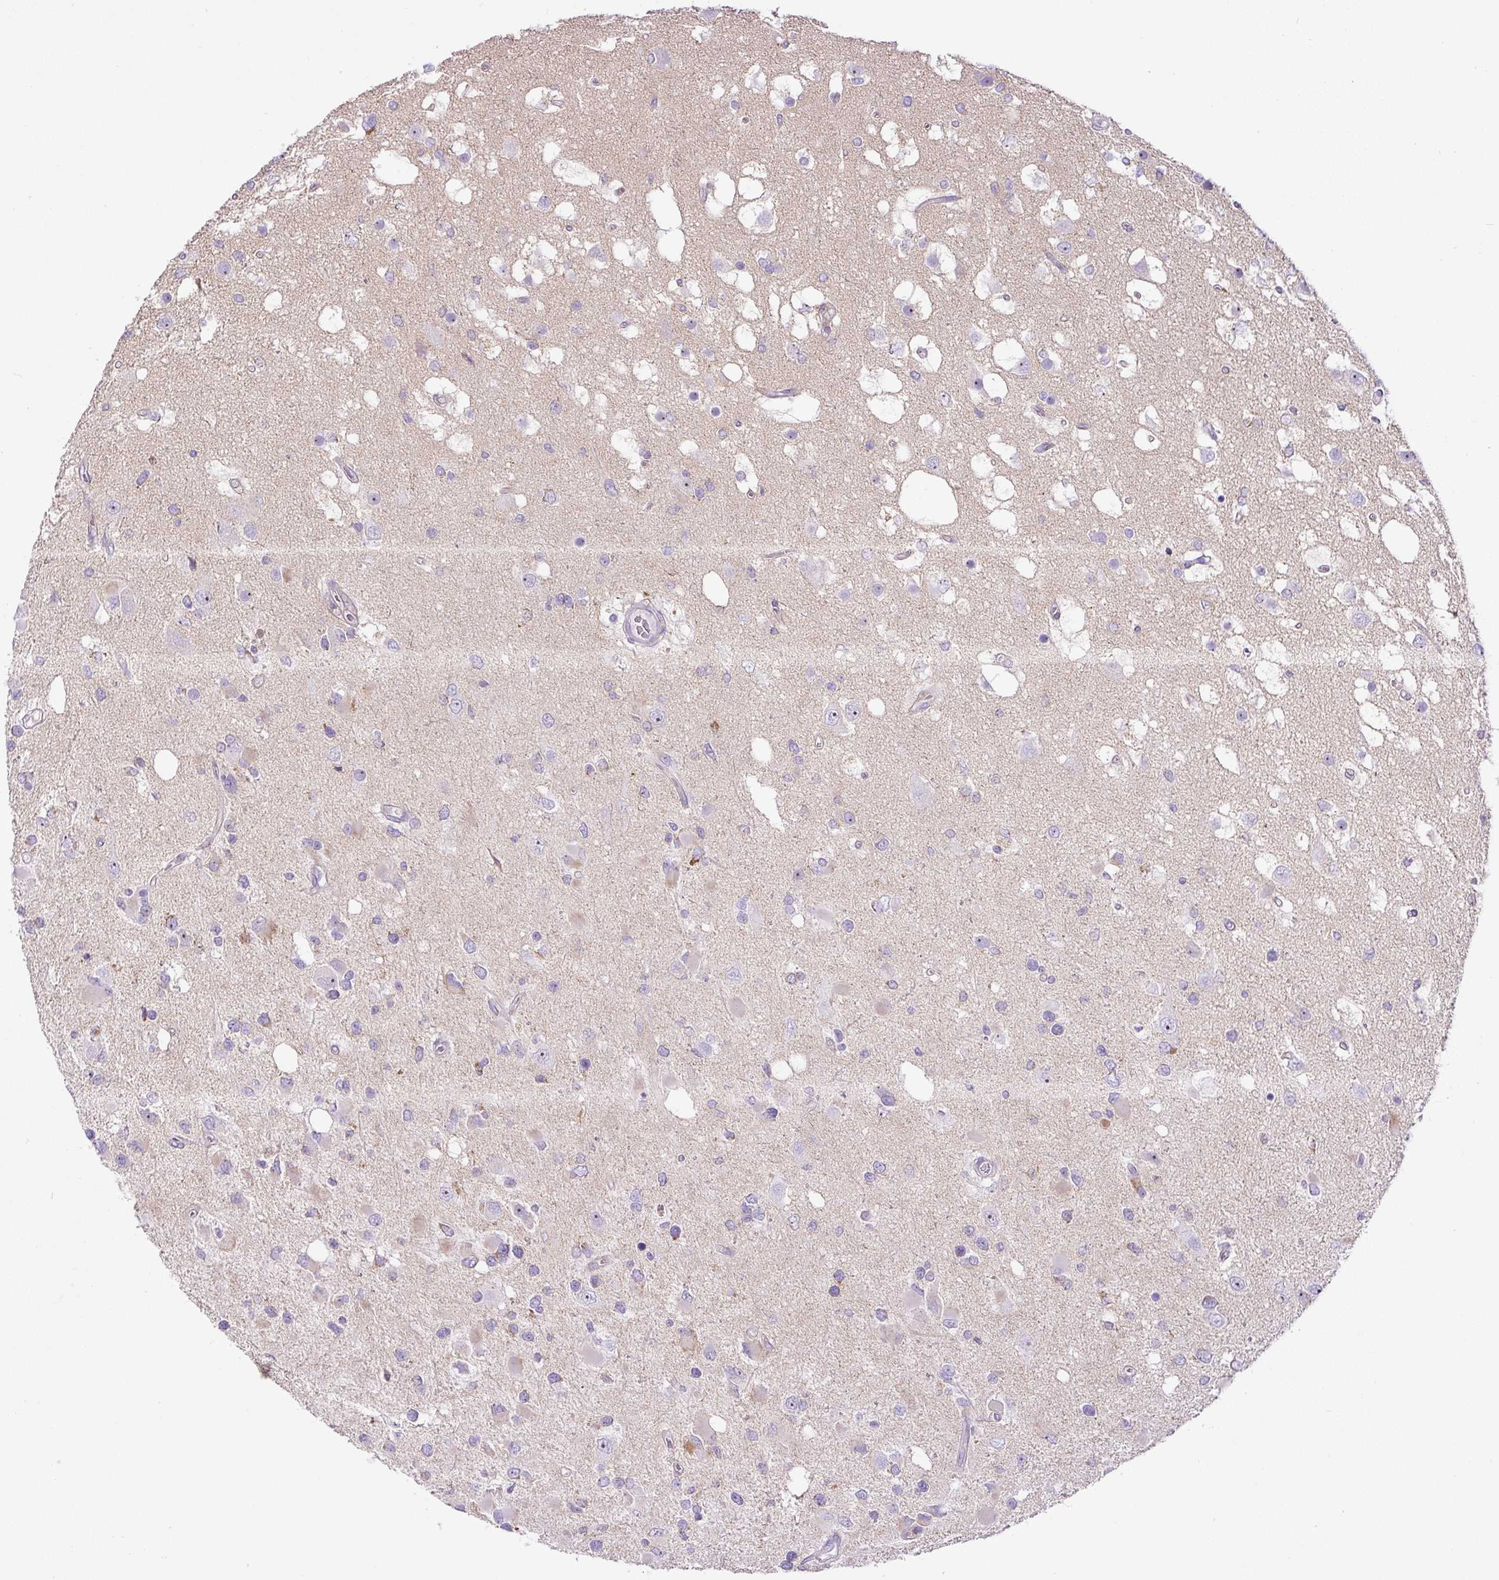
{"staining": {"intensity": "negative", "quantity": "none", "location": "none"}, "tissue": "glioma", "cell_type": "Tumor cells", "image_type": "cancer", "snomed": [{"axis": "morphology", "description": "Glioma, malignant, High grade"}, {"axis": "topography", "description": "Brain"}], "caption": "Protein analysis of glioma demonstrates no significant expression in tumor cells.", "gene": "ZNF596", "patient": {"sex": "male", "age": 53}}